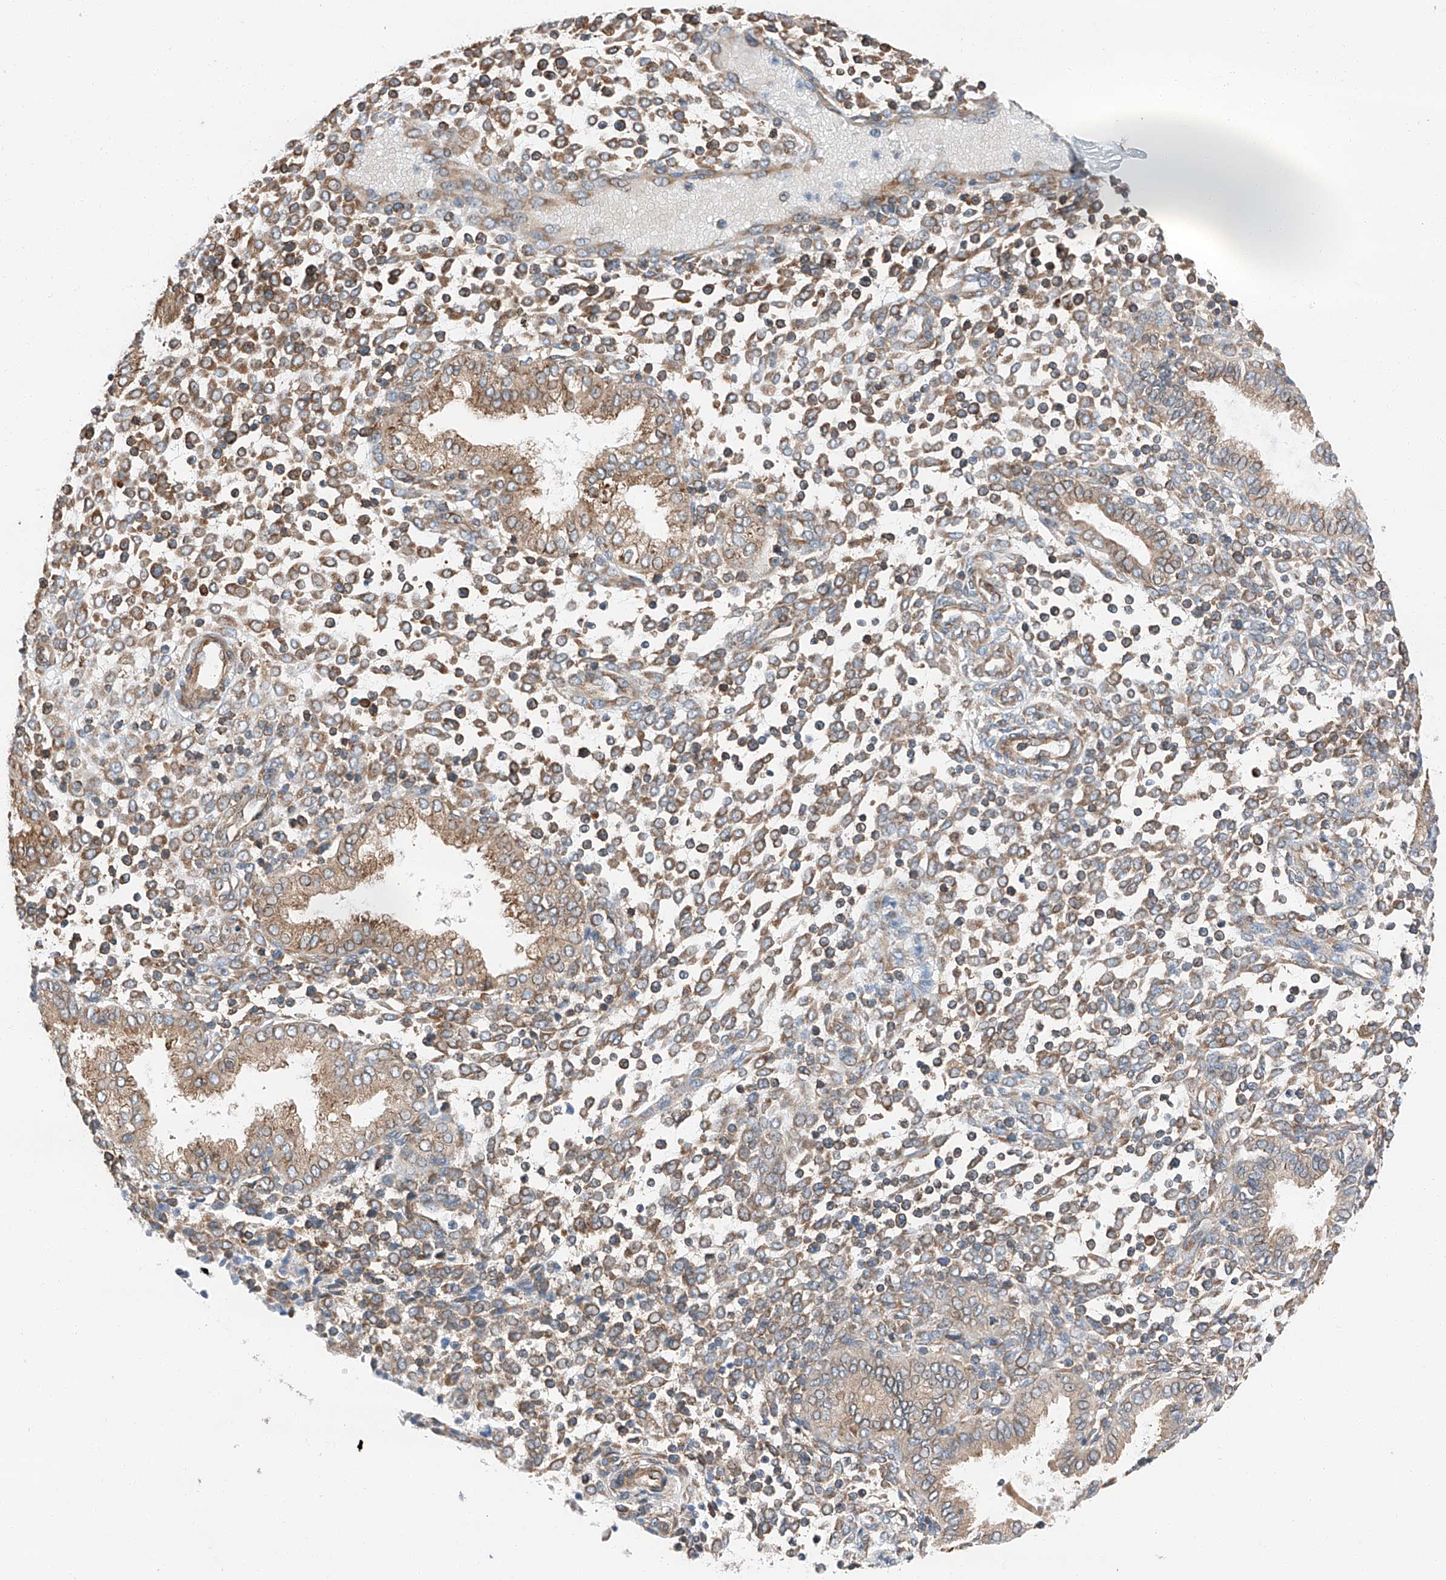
{"staining": {"intensity": "moderate", "quantity": "25%-75%", "location": "cytoplasmic/membranous"}, "tissue": "endometrium", "cell_type": "Cells in endometrial stroma", "image_type": "normal", "snomed": [{"axis": "morphology", "description": "Normal tissue, NOS"}, {"axis": "topography", "description": "Endometrium"}], "caption": "Protein staining of benign endometrium displays moderate cytoplasmic/membranous positivity in approximately 25%-75% of cells in endometrial stroma.", "gene": "ZC3H15", "patient": {"sex": "female", "age": 53}}